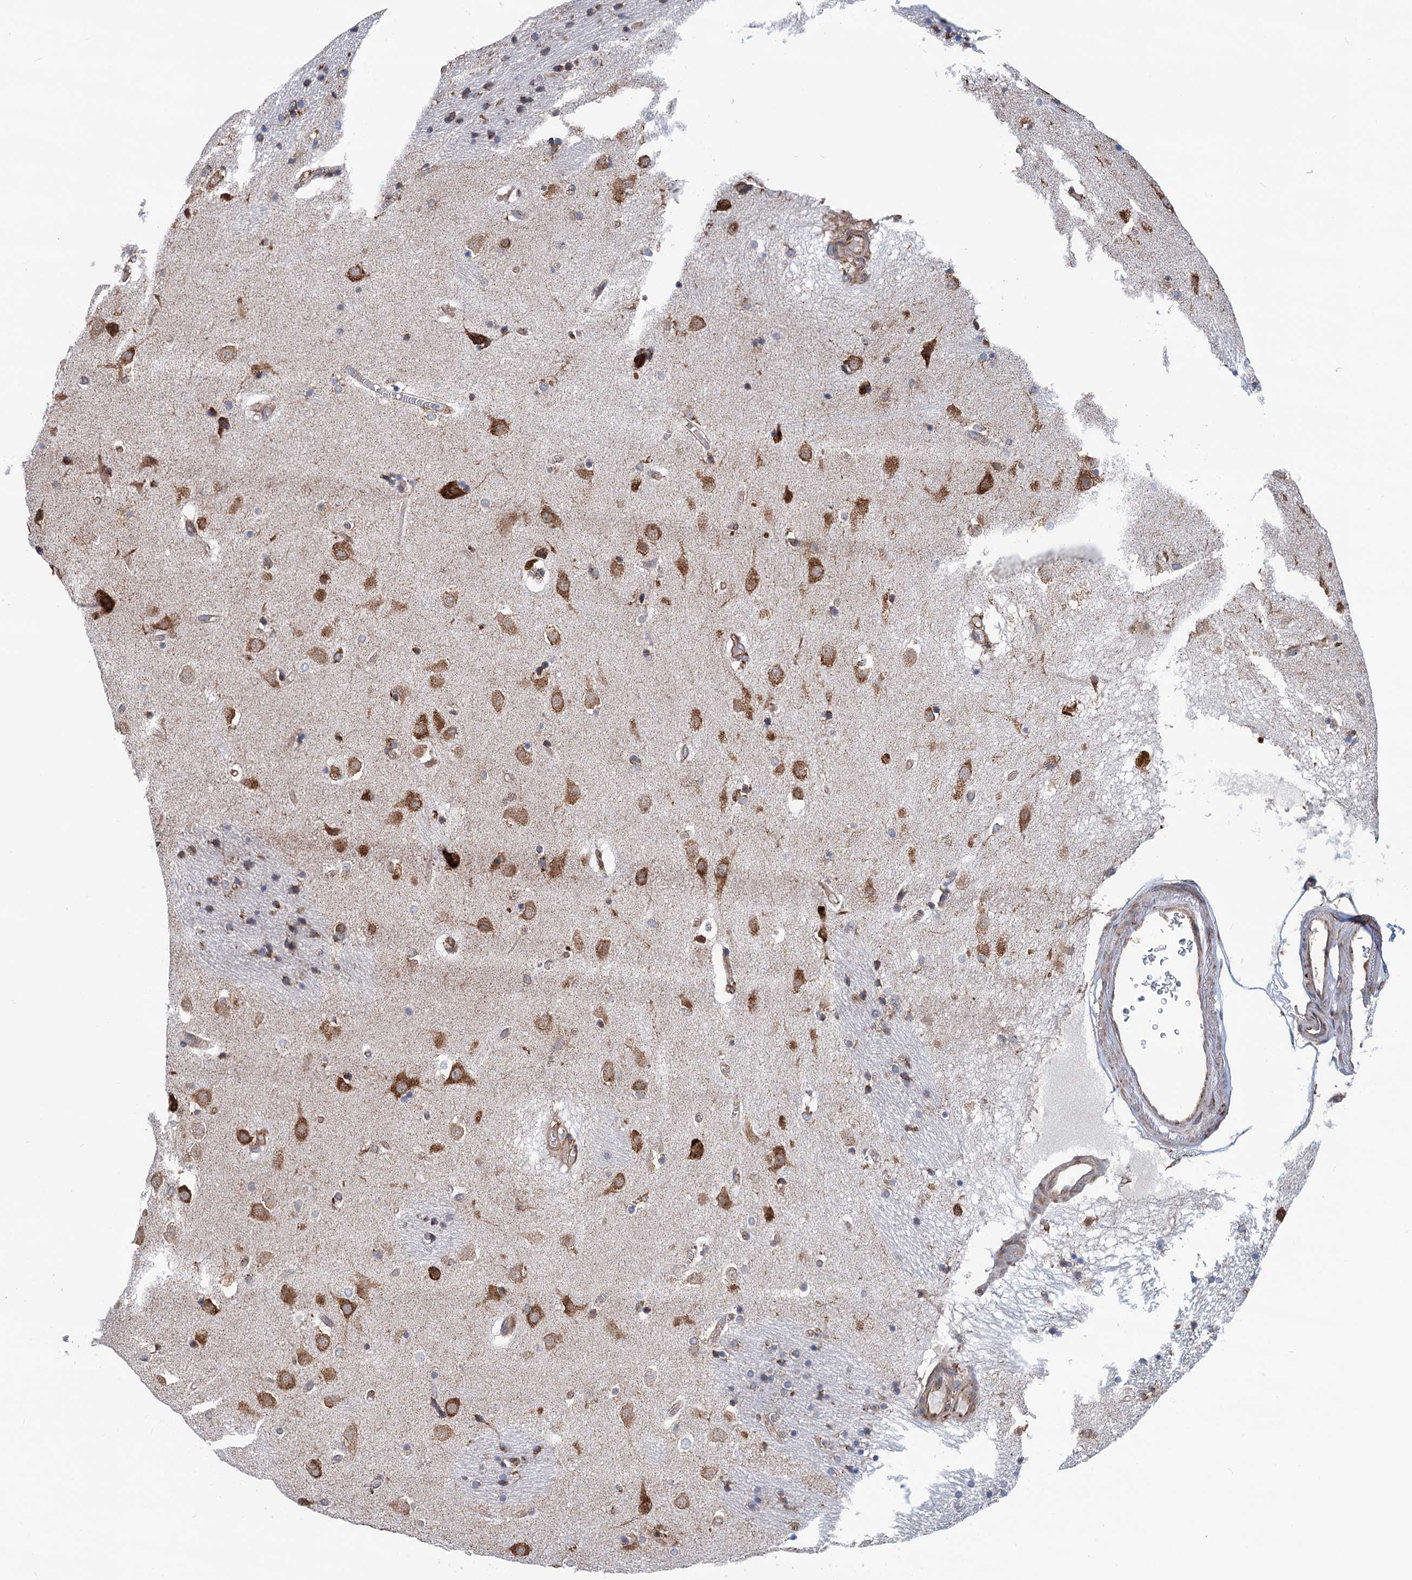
{"staining": {"intensity": "moderate", "quantity": "<25%", "location": "cytoplasmic/membranous"}, "tissue": "caudate", "cell_type": "Glial cells", "image_type": "normal", "snomed": [{"axis": "morphology", "description": "Normal tissue, NOS"}, {"axis": "topography", "description": "Lateral ventricle wall"}], "caption": "High-power microscopy captured an immunohistochemistry (IHC) photomicrograph of unremarkable caudate, revealing moderate cytoplasmic/membranous positivity in approximately <25% of glial cells. The staining was performed using DAB to visualize the protein expression in brown, while the nuclei were stained in blue with hematoxylin (Magnification: 20x).", "gene": "SLC12A7", "patient": {"sex": "male", "age": 70}}